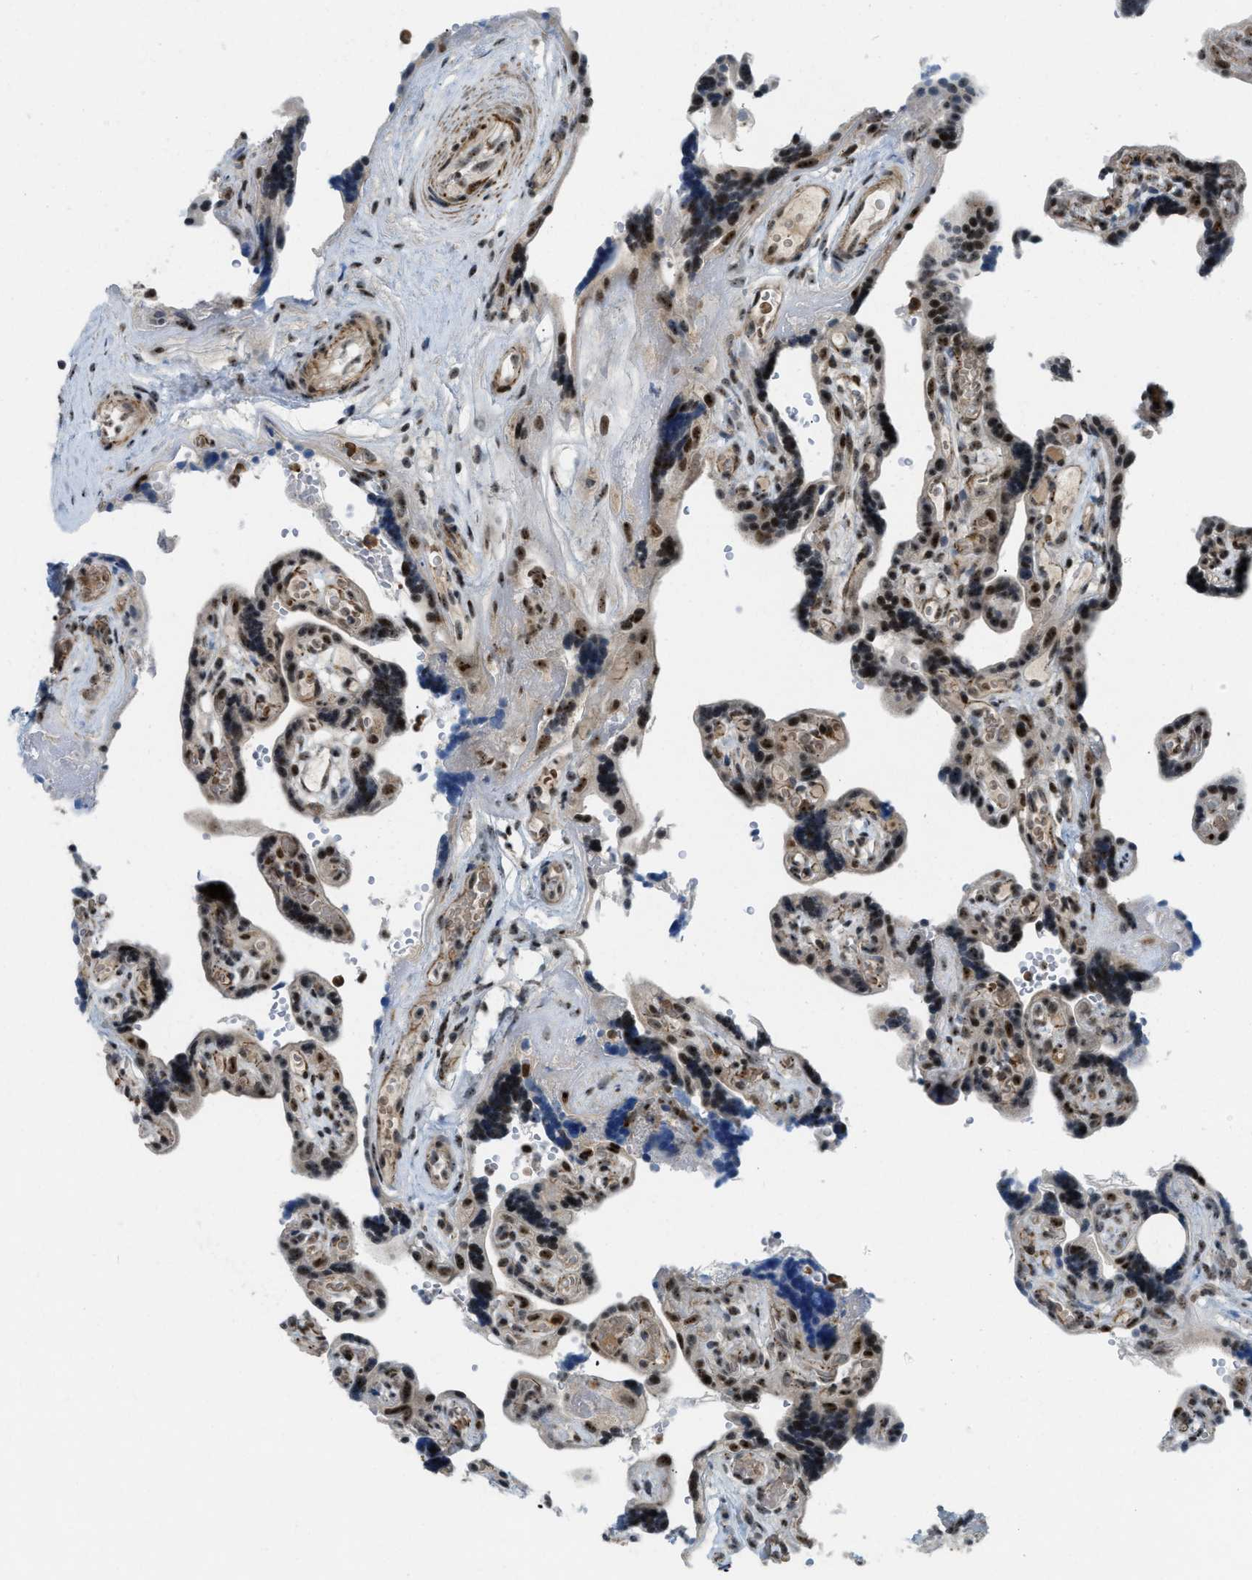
{"staining": {"intensity": "strong", "quantity": ">75%", "location": "cytoplasmic/membranous,nuclear"}, "tissue": "placenta", "cell_type": "Decidual cells", "image_type": "normal", "snomed": [{"axis": "morphology", "description": "Normal tissue, NOS"}, {"axis": "topography", "description": "Placenta"}], "caption": "Immunohistochemistry histopathology image of benign human placenta stained for a protein (brown), which shows high levels of strong cytoplasmic/membranous,nuclear expression in about >75% of decidual cells.", "gene": "E2F1", "patient": {"sex": "female", "age": 30}}